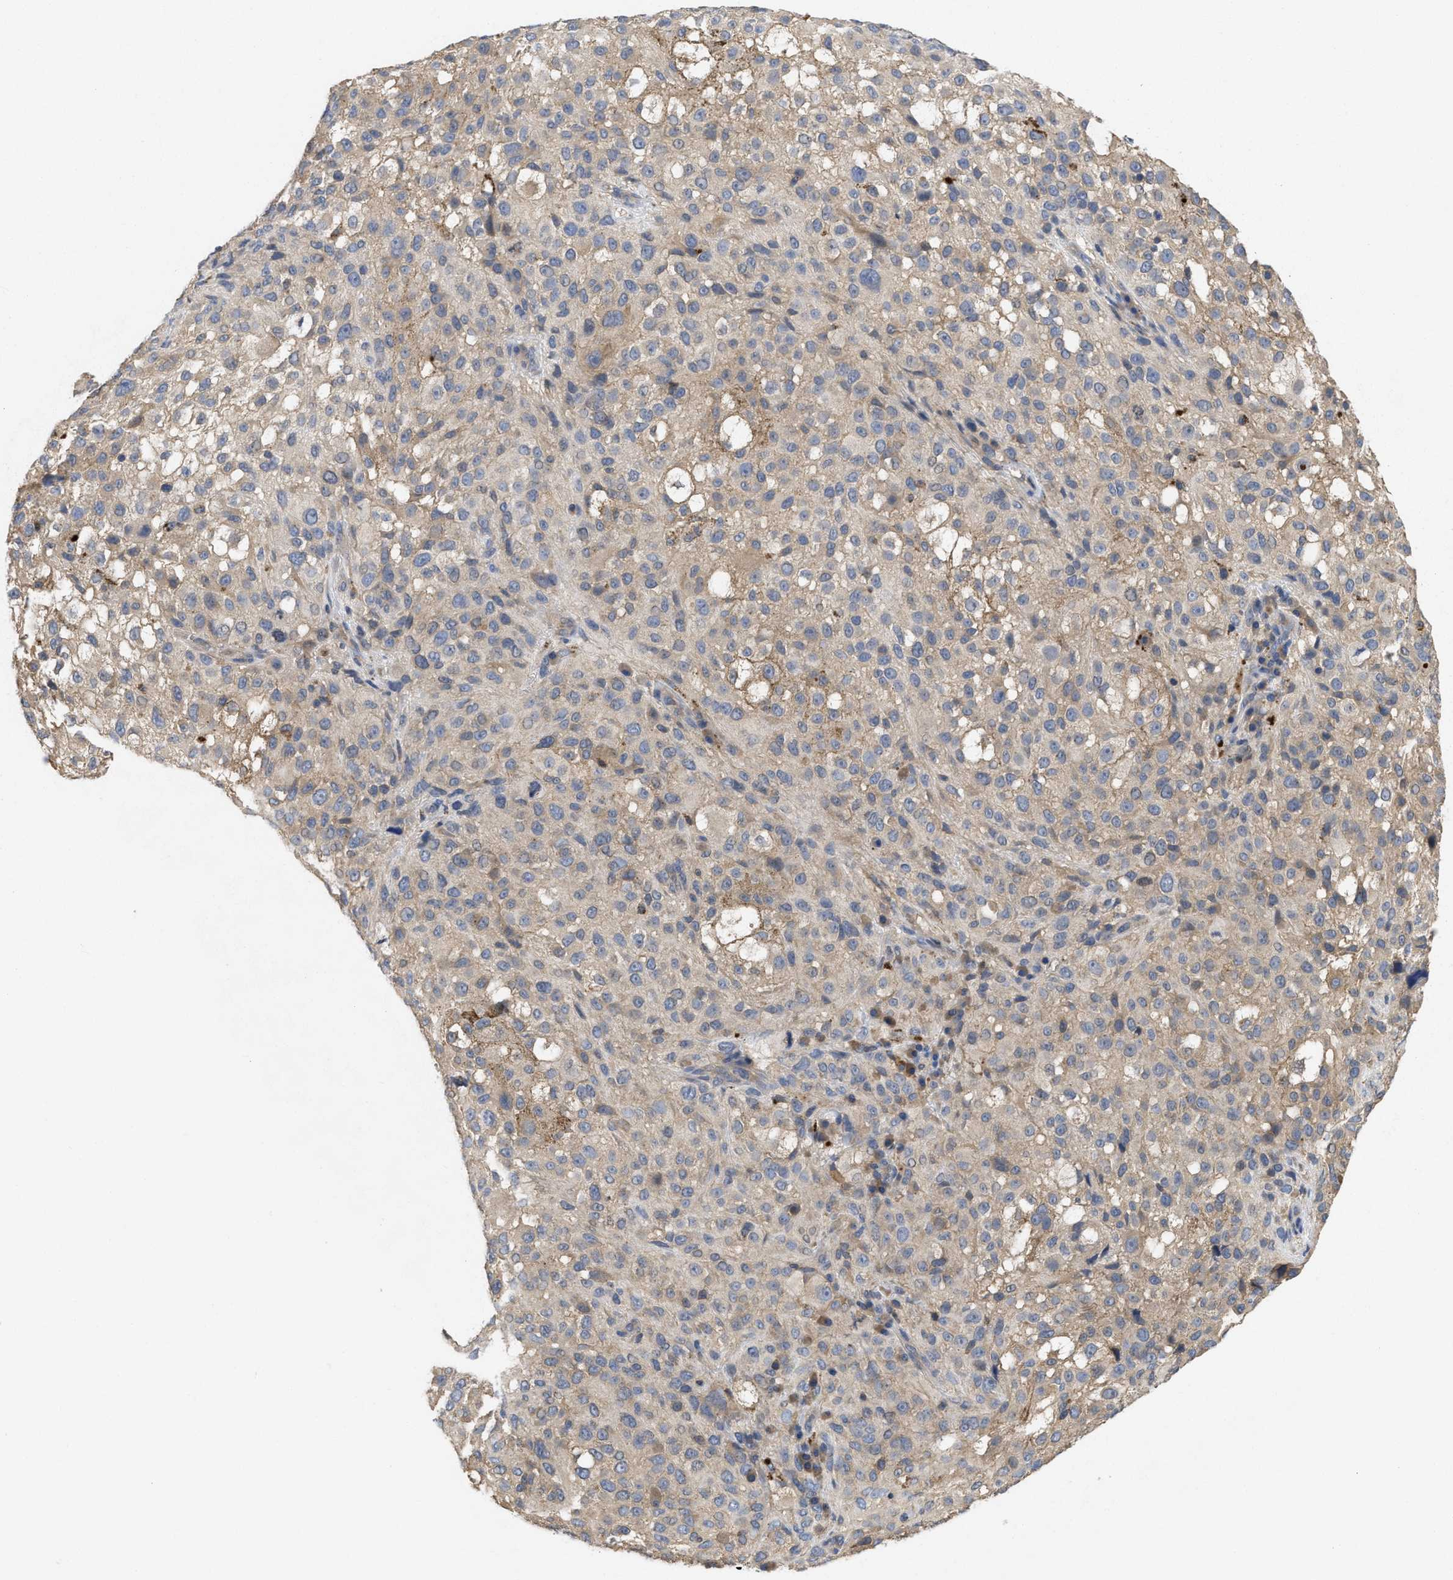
{"staining": {"intensity": "weak", "quantity": "25%-75%", "location": "cytoplasmic/membranous"}, "tissue": "melanoma", "cell_type": "Tumor cells", "image_type": "cancer", "snomed": [{"axis": "morphology", "description": "Necrosis, NOS"}, {"axis": "morphology", "description": "Malignant melanoma, NOS"}, {"axis": "topography", "description": "Skin"}], "caption": "Immunohistochemistry (DAB (3,3'-diaminobenzidine)) staining of malignant melanoma demonstrates weak cytoplasmic/membranous protein staining in about 25%-75% of tumor cells.", "gene": "RNF216", "patient": {"sex": "female", "age": 87}}